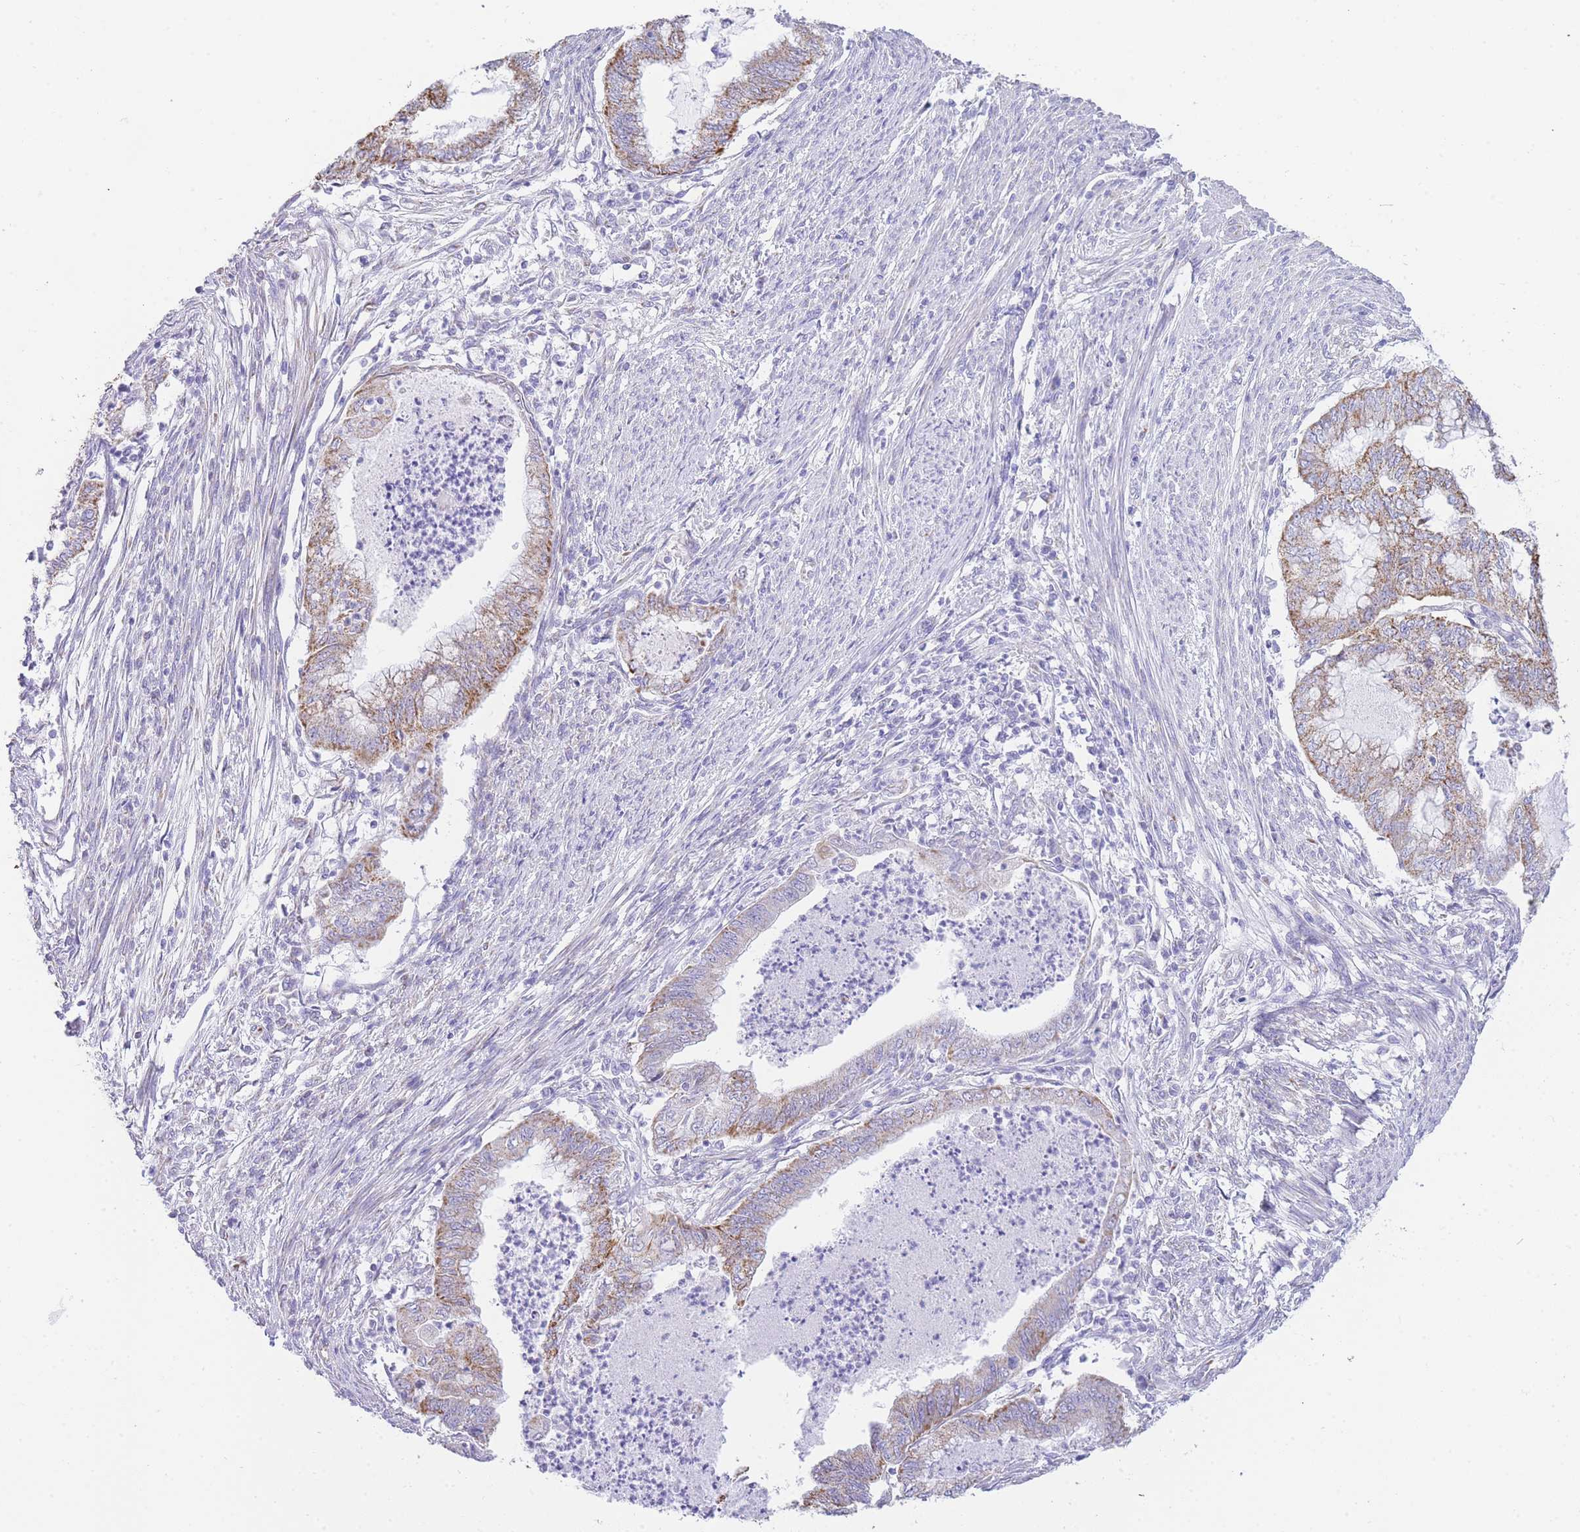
{"staining": {"intensity": "moderate", "quantity": "25%-75%", "location": "cytoplasmic/membranous"}, "tissue": "endometrial cancer", "cell_type": "Tumor cells", "image_type": "cancer", "snomed": [{"axis": "morphology", "description": "Adenocarcinoma, NOS"}, {"axis": "topography", "description": "Endometrium"}], "caption": "Protein staining of endometrial cancer (adenocarcinoma) tissue exhibits moderate cytoplasmic/membranous staining in approximately 25%-75% of tumor cells. (brown staining indicates protein expression, while blue staining denotes nuclei).", "gene": "ACSM4", "patient": {"sex": "female", "age": 79}}